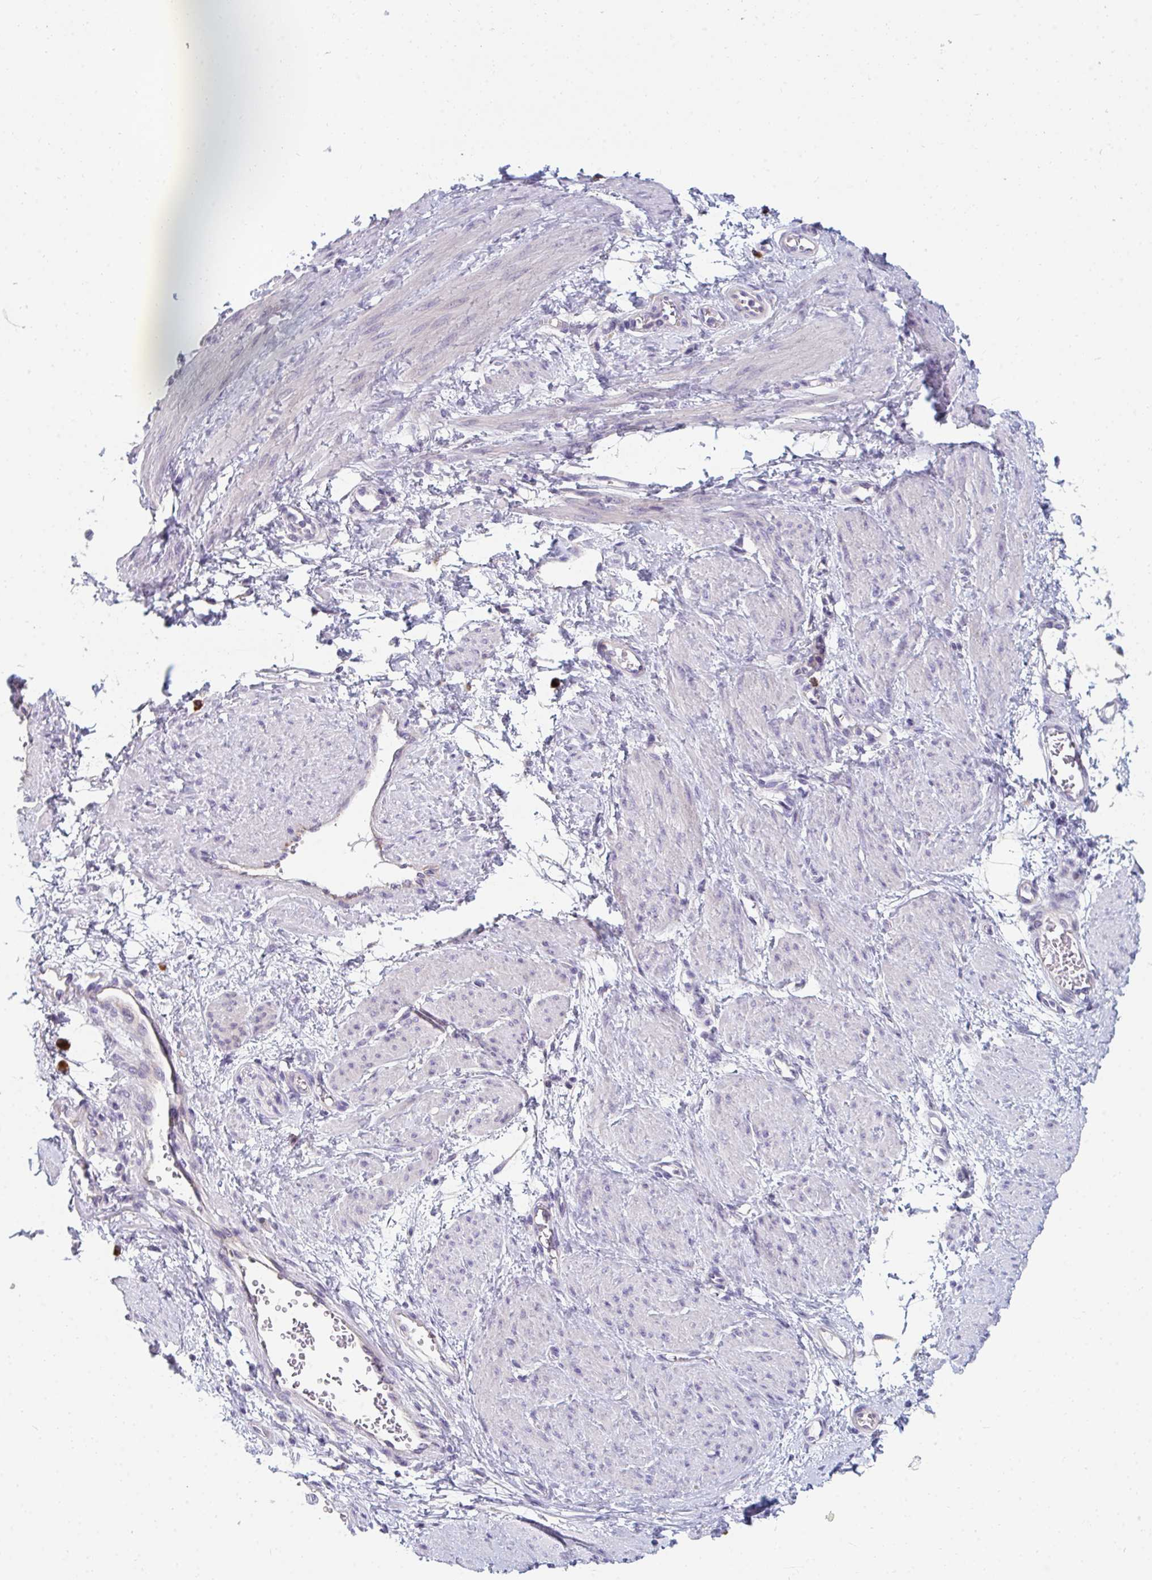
{"staining": {"intensity": "negative", "quantity": "none", "location": "none"}, "tissue": "smooth muscle", "cell_type": "Smooth muscle cells", "image_type": "normal", "snomed": [{"axis": "morphology", "description": "Normal tissue, NOS"}, {"axis": "topography", "description": "Smooth muscle"}, {"axis": "topography", "description": "Uterus"}], "caption": "Immunohistochemistry (IHC) histopathology image of normal smooth muscle stained for a protein (brown), which reveals no expression in smooth muscle cells.", "gene": "EIF1AD", "patient": {"sex": "female", "age": 39}}